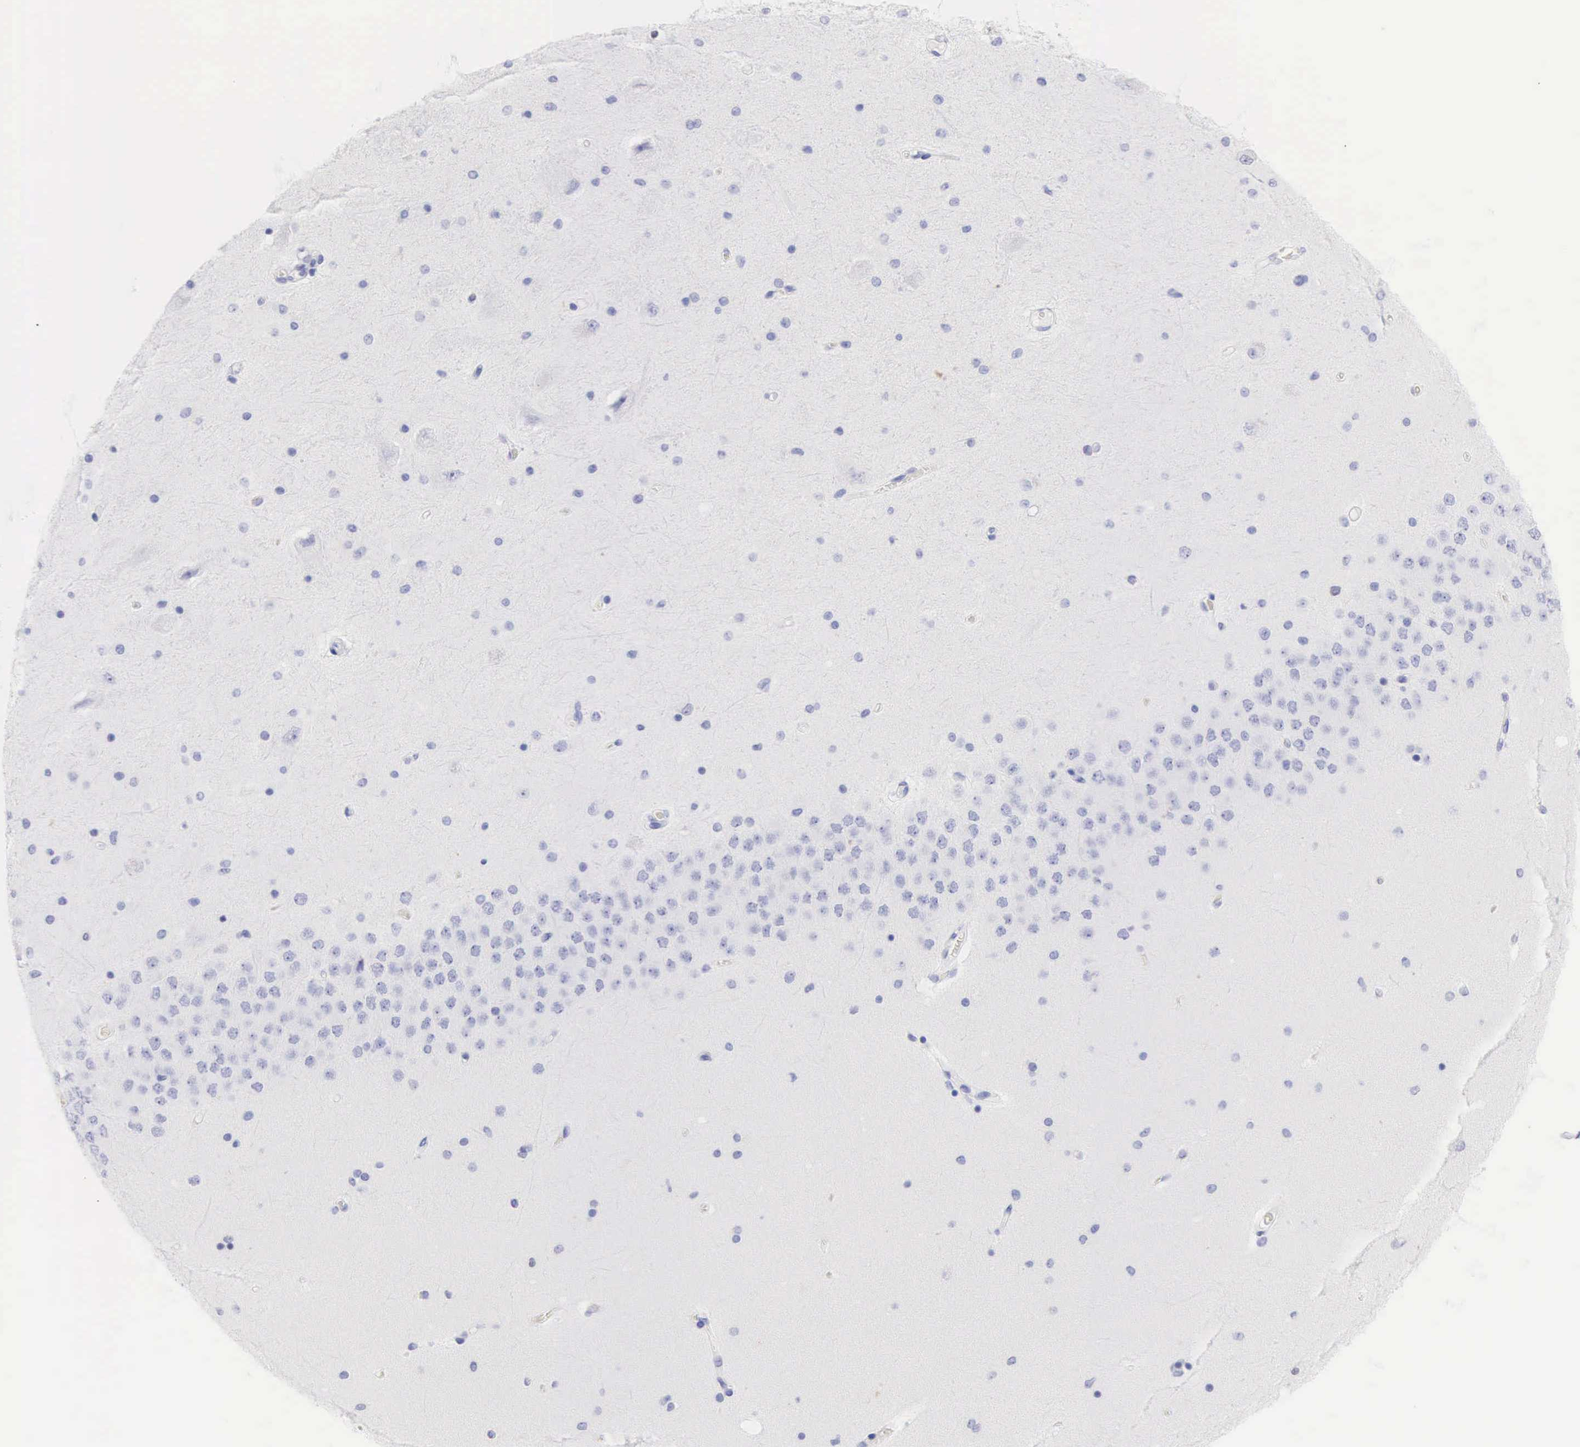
{"staining": {"intensity": "negative", "quantity": "none", "location": "none"}, "tissue": "hippocampus", "cell_type": "Glial cells", "image_type": "normal", "snomed": [{"axis": "morphology", "description": "Normal tissue, NOS"}, {"axis": "topography", "description": "Hippocampus"}], "caption": "DAB immunohistochemical staining of normal human hippocampus demonstrates no significant staining in glial cells.", "gene": "CDKN2A", "patient": {"sex": "female", "age": 54}}